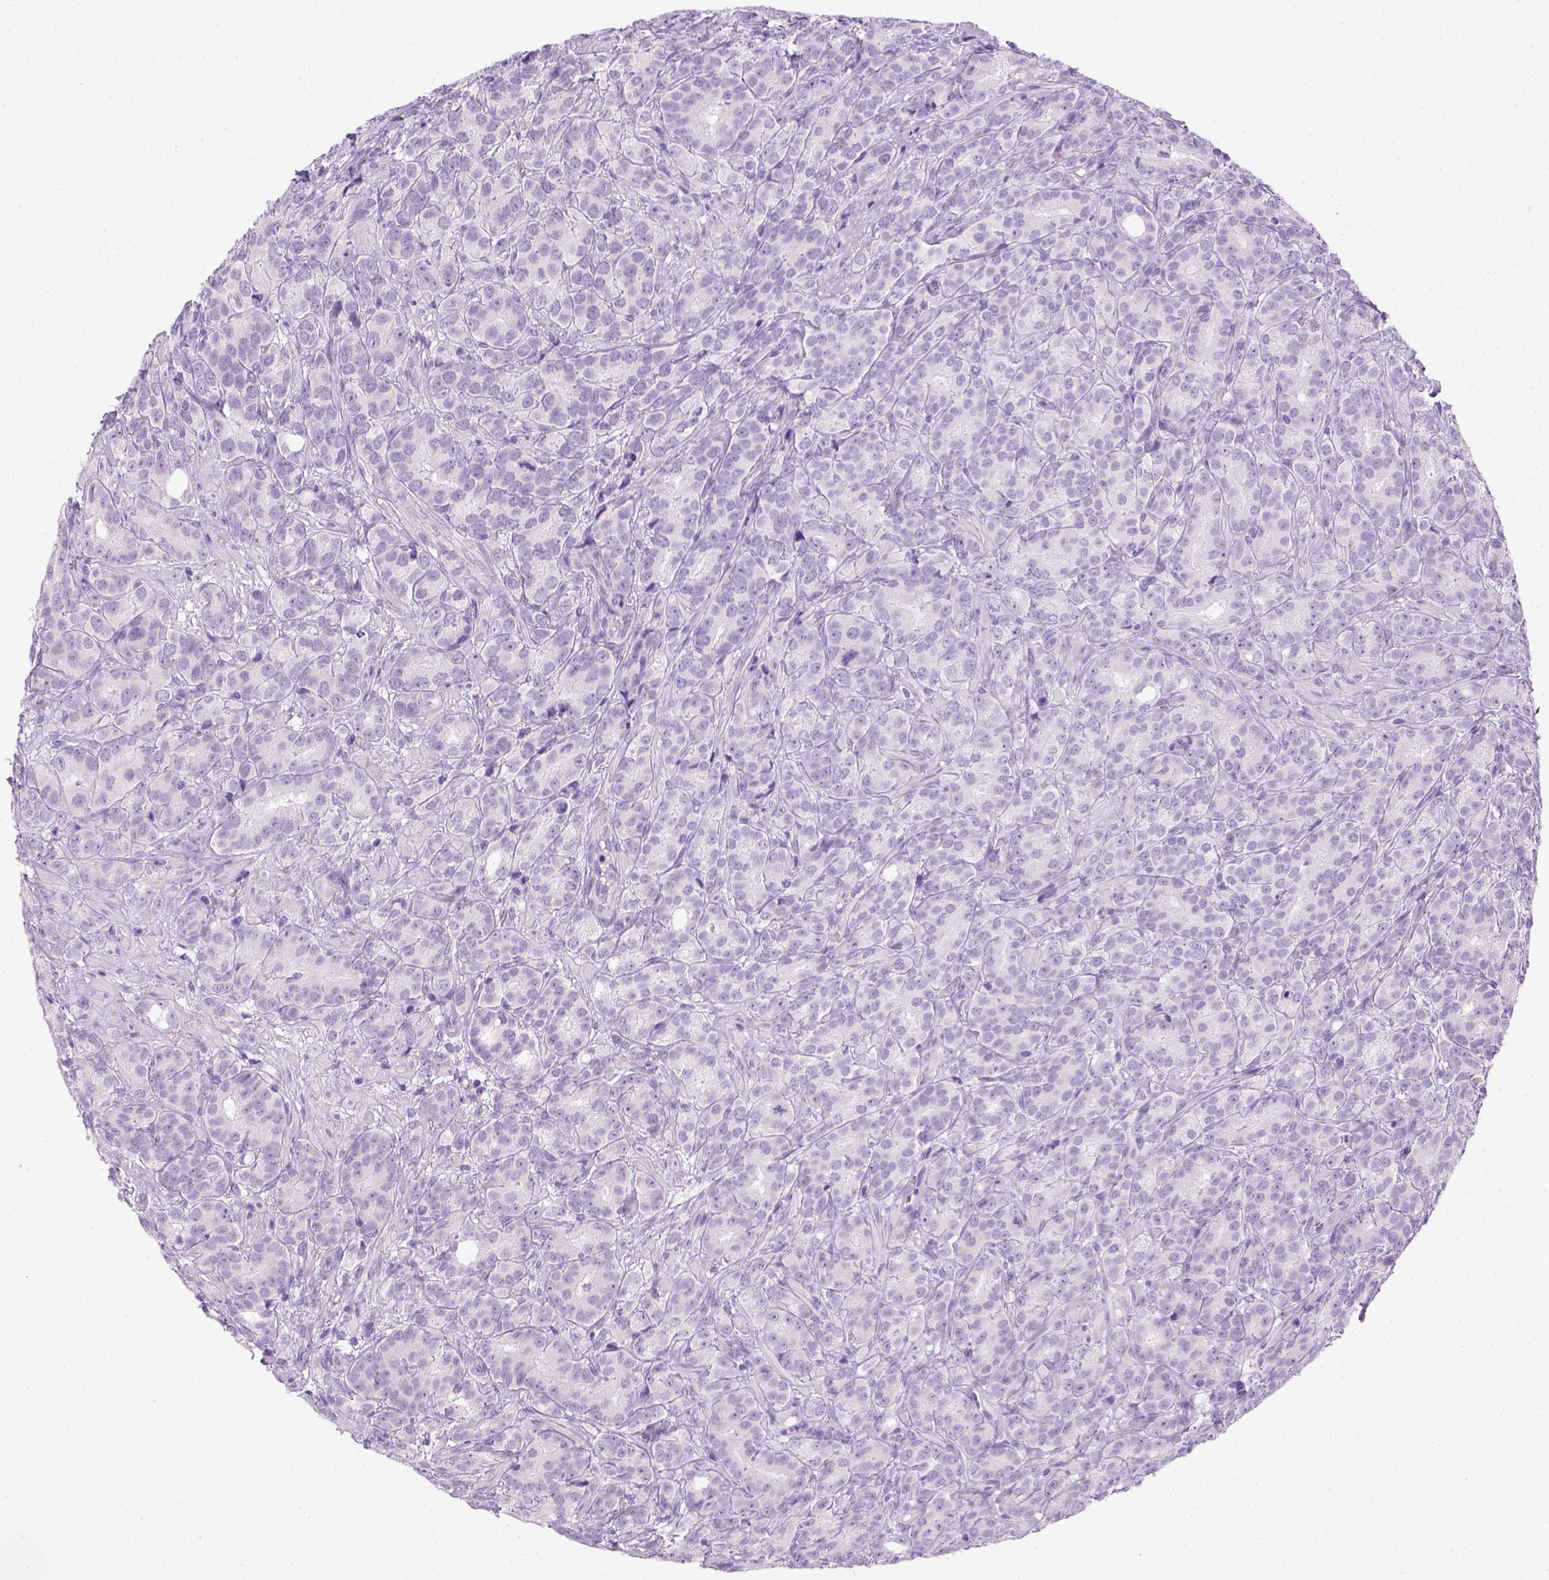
{"staining": {"intensity": "negative", "quantity": "none", "location": "none"}, "tissue": "prostate cancer", "cell_type": "Tumor cells", "image_type": "cancer", "snomed": [{"axis": "morphology", "description": "Adenocarcinoma, High grade"}, {"axis": "topography", "description": "Prostate"}], "caption": "The immunohistochemistry histopathology image has no significant expression in tumor cells of prostate cancer (high-grade adenocarcinoma) tissue.", "gene": "LGSN", "patient": {"sex": "male", "age": 90}}